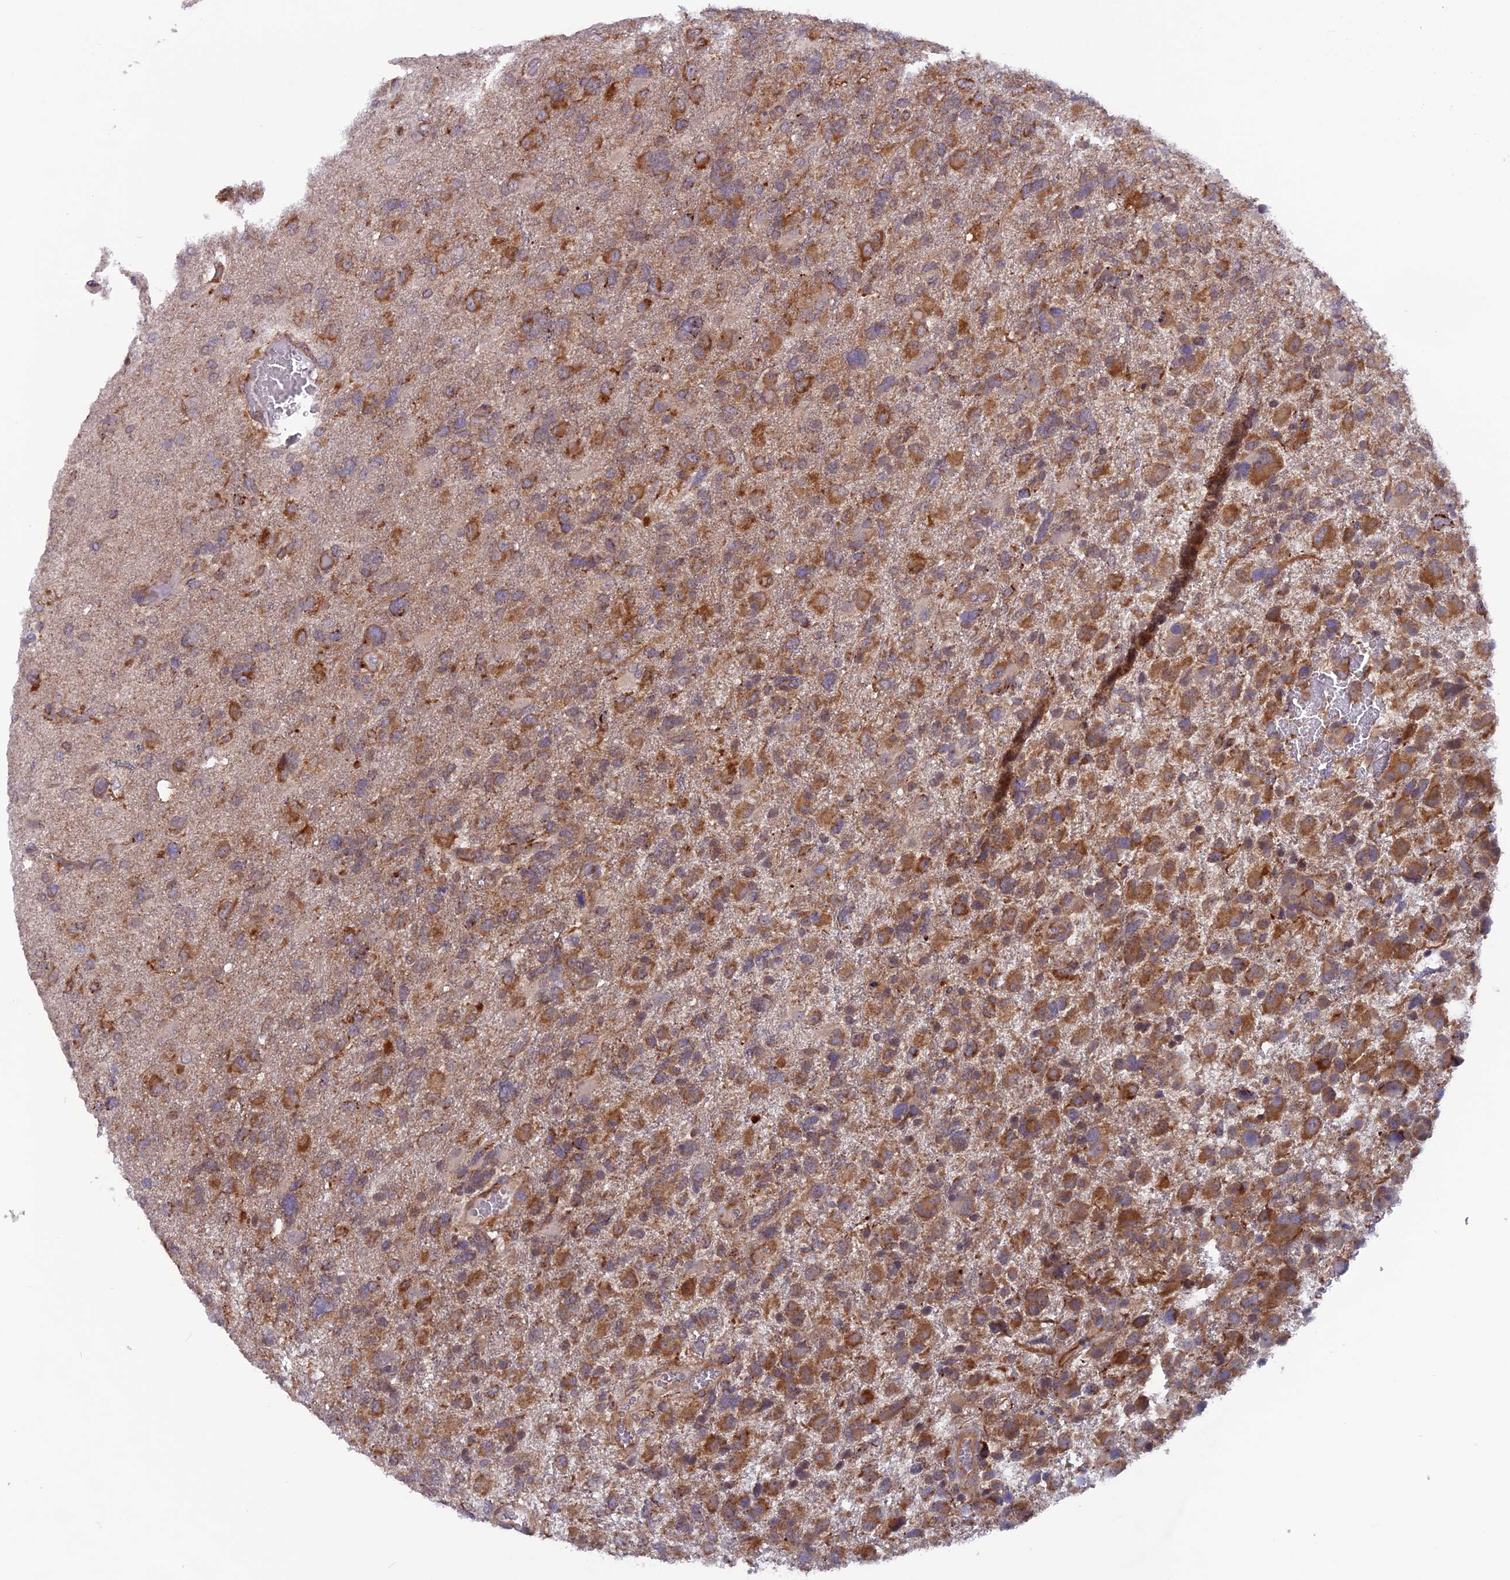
{"staining": {"intensity": "moderate", "quantity": ">75%", "location": "cytoplasmic/membranous"}, "tissue": "glioma", "cell_type": "Tumor cells", "image_type": "cancer", "snomed": [{"axis": "morphology", "description": "Glioma, malignant, High grade"}, {"axis": "topography", "description": "Brain"}], "caption": "This image reveals malignant high-grade glioma stained with IHC to label a protein in brown. The cytoplasmic/membranous of tumor cells show moderate positivity for the protein. Nuclei are counter-stained blue.", "gene": "MAST2", "patient": {"sex": "male", "age": 61}}